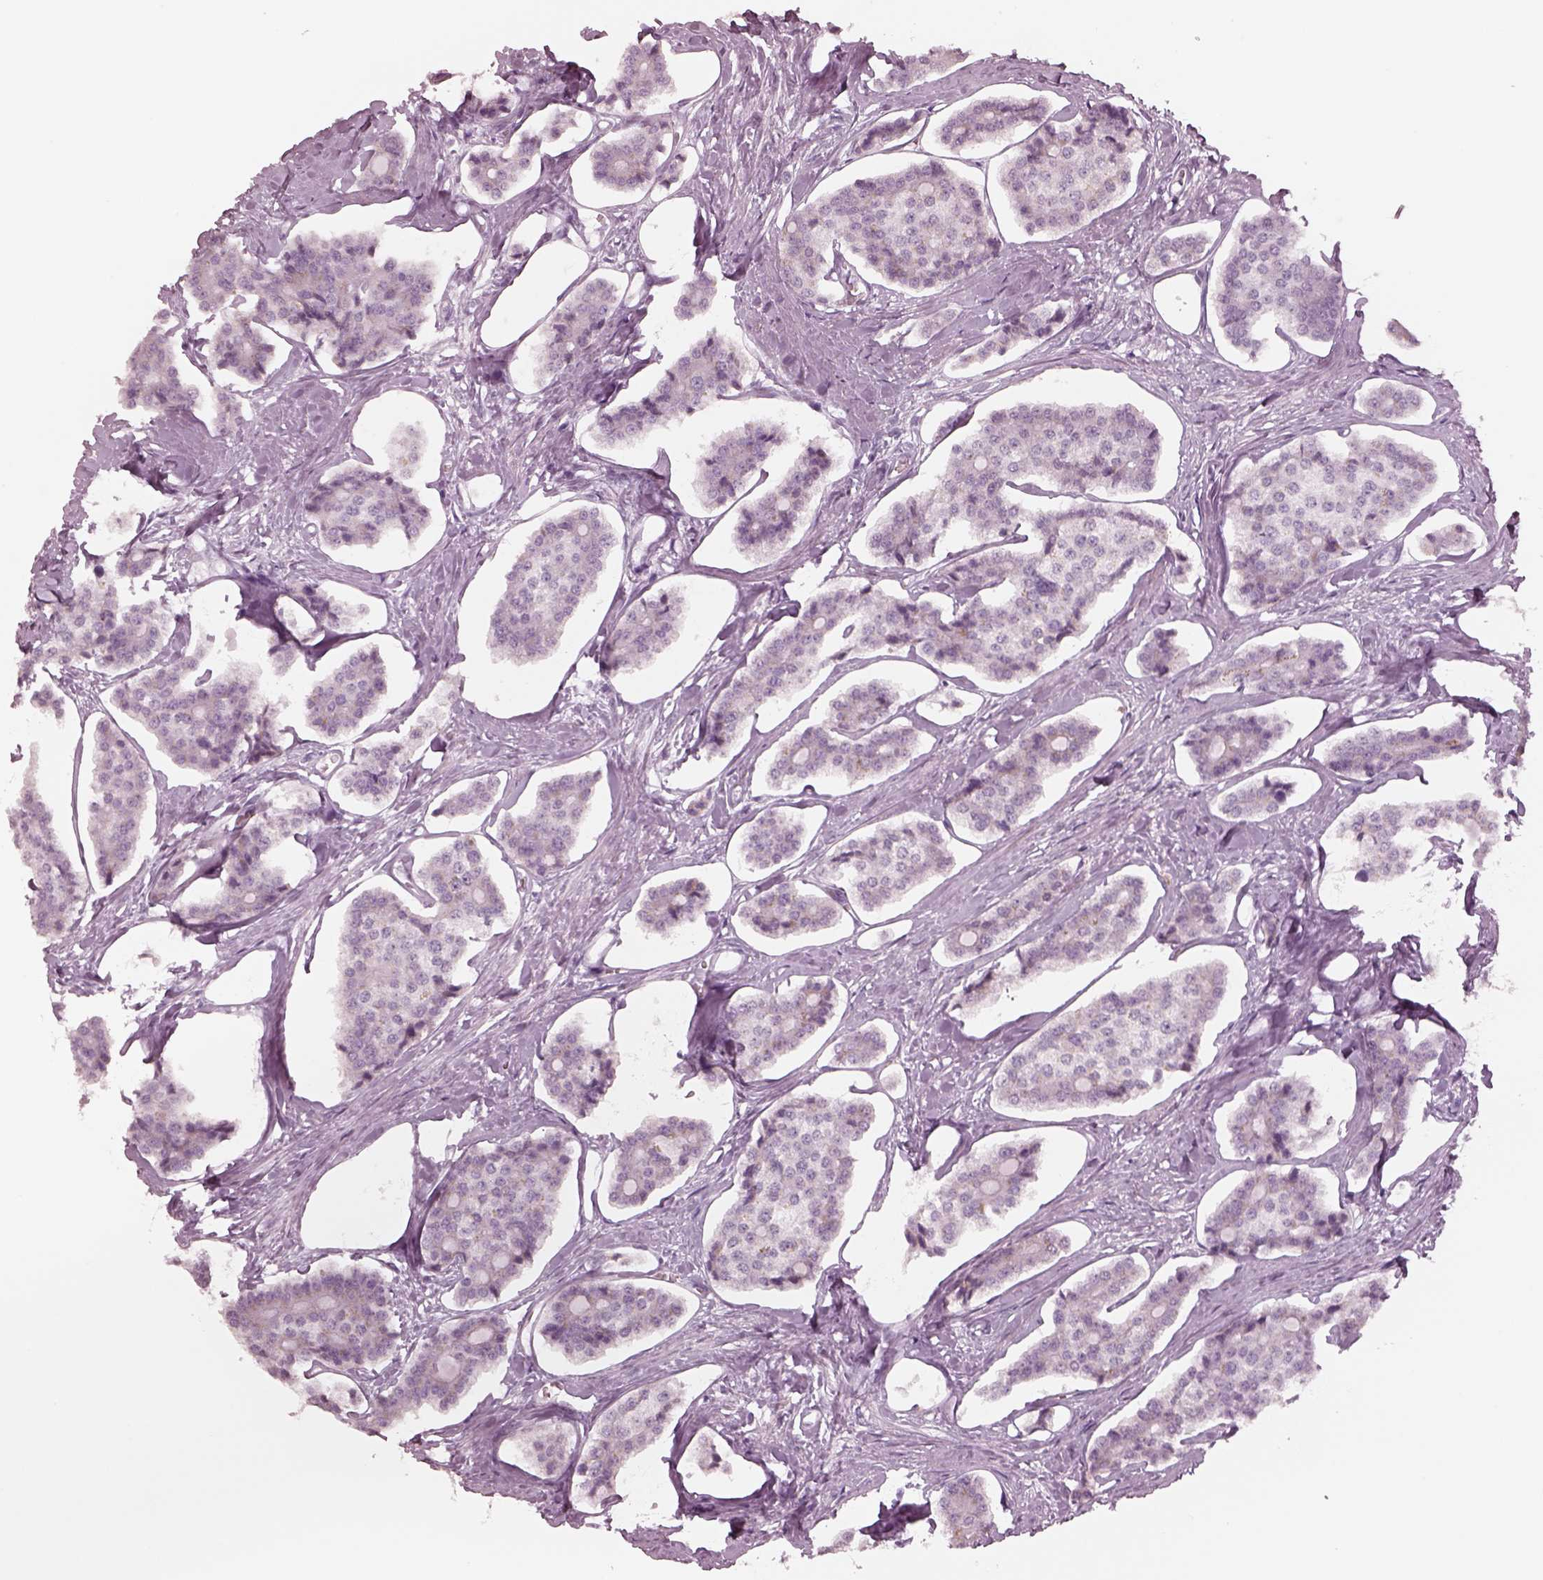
{"staining": {"intensity": "negative", "quantity": "none", "location": "none"}, "tissue": "carcinoid", "cell_type": "Tumor cells", "image_type": "cancer", "snomed": [{"axis": "morphology", "description": "Carcinoid, malignant, NOS"}, {"axis": "topography", "description": "Small intestine"}], "caption": "Carcinoid was stained to show a protein in brown. There is no significant staining in tumor cells.", "gene": "KRTAP24-1", "patient": {"sex": "female", "age": 65}}